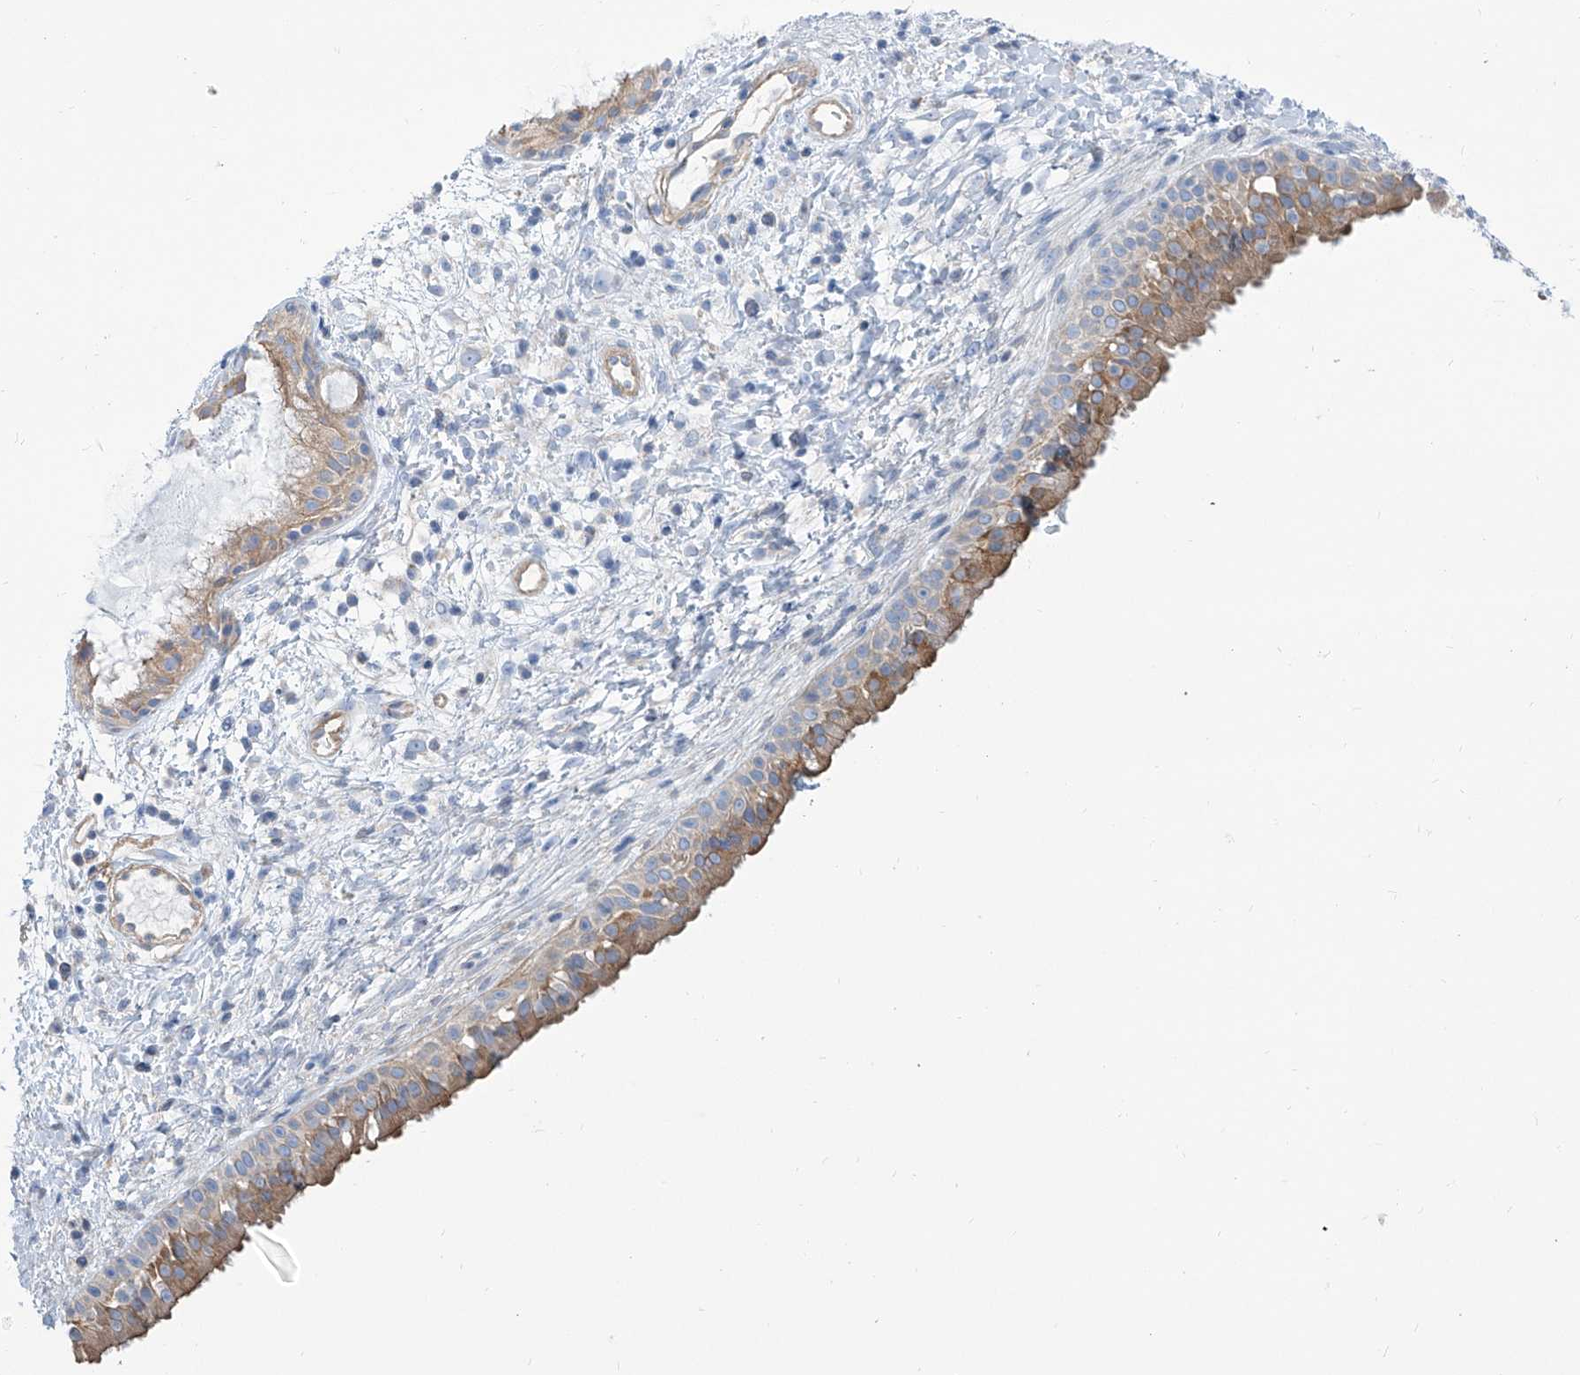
{"staining": {"intensity": "moderate", "quantity": "25%-75%", "location": "cytoplasmic/membranous"}, "tissue": "nasopharynx", "cell_type": "Respiratory epithelial cells", "image_type": "normal", "snomed": [{"axis": "morphology", "description": "Normal tissue, NOS"}, {"axis": "topography", "description": "Nasopharynx"}], "caption": "Immunohistochemical staining of normal human nasopharynx reveals moderate cytoplasmic/membranous protein staining in about 25%-75% of respiratory epithelial cells.", "gene": "TMEM209", "patient": {"sex": "male", "age": 22}}